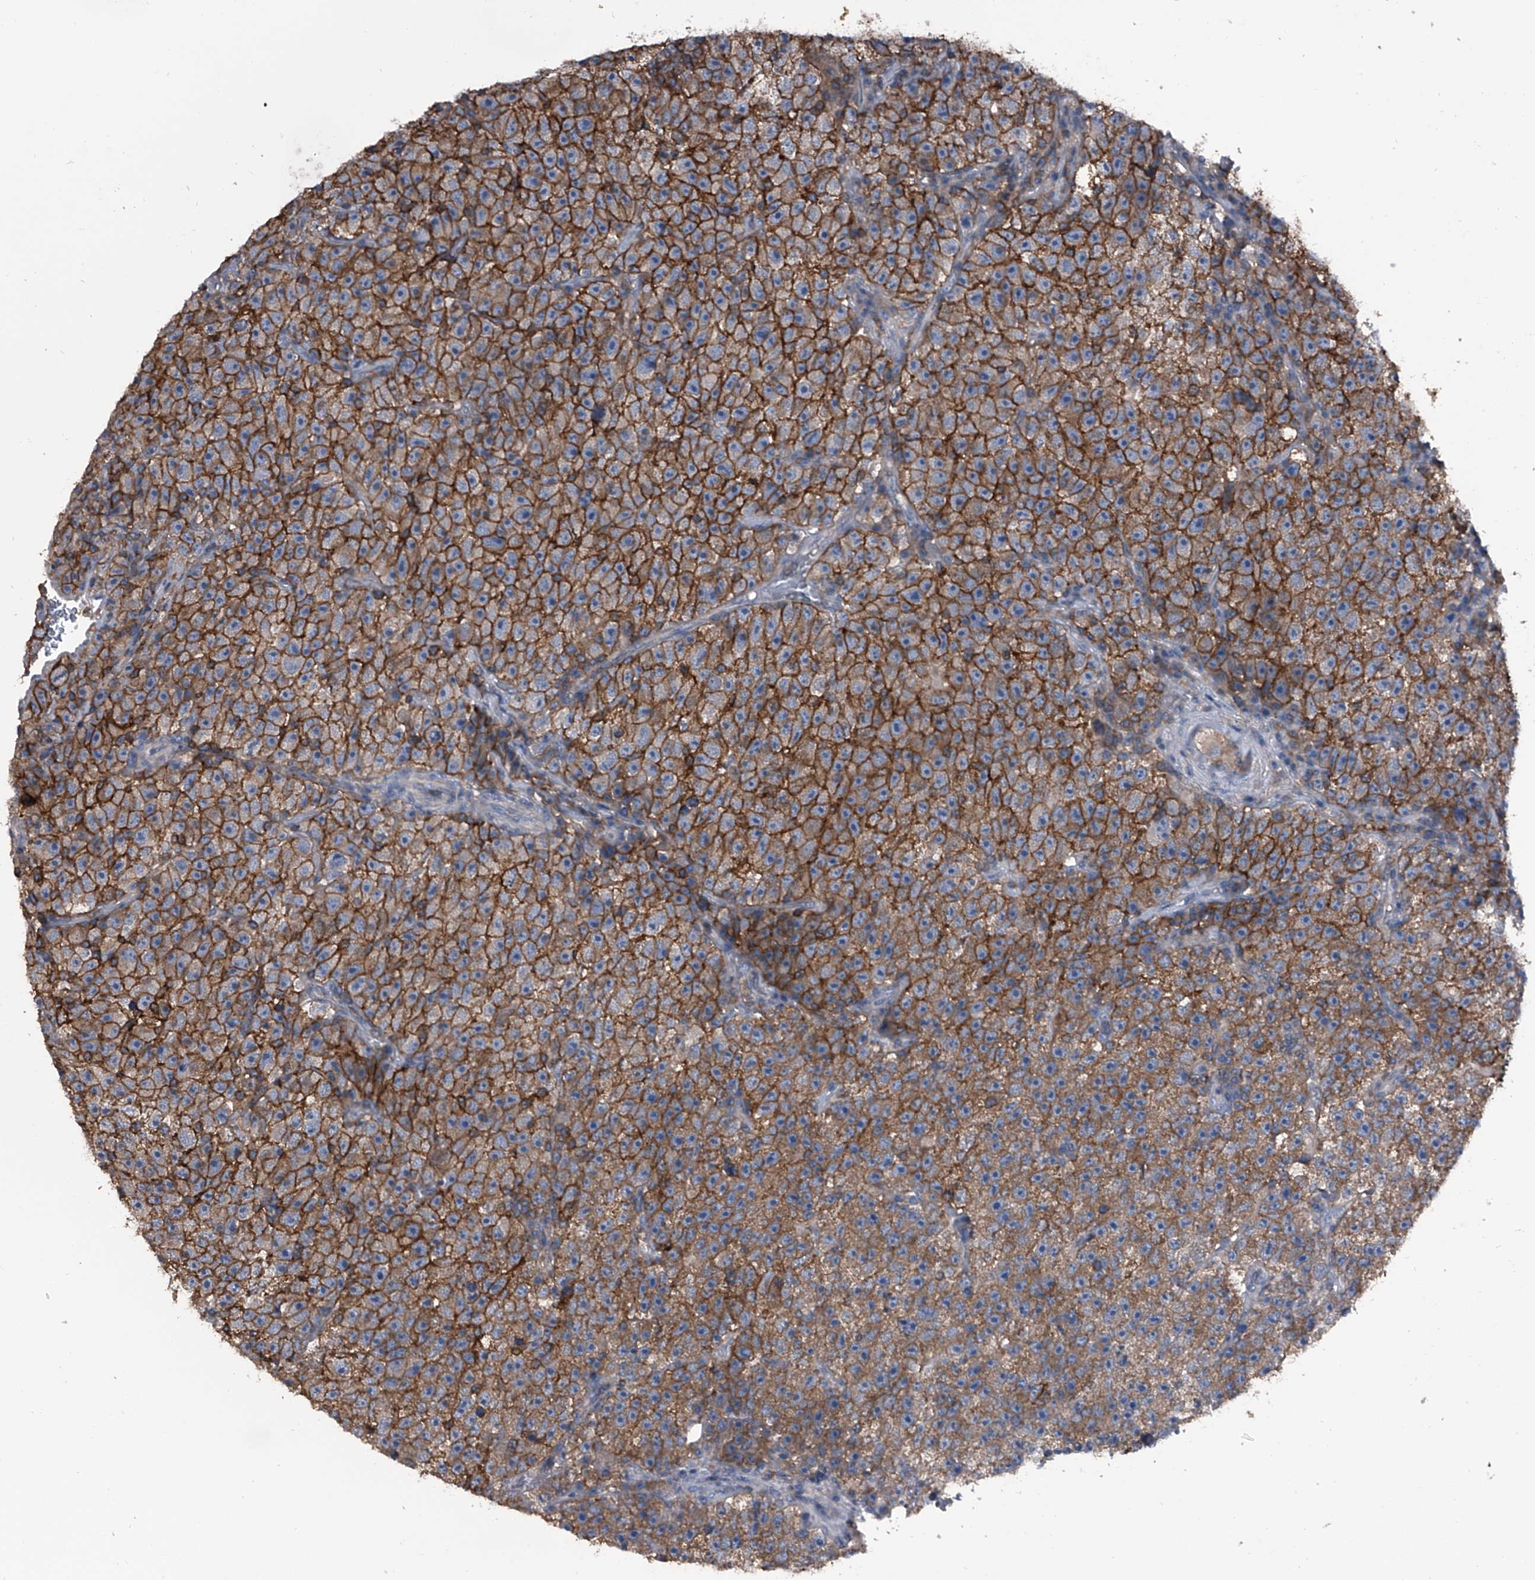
{"staining": {"intensity": "strong", "quantity": "25%-75%", "location": "cytoplasmic/membranous"}, "tissue": "testis cancer", "cell_type": "Tumor cells", "image_type": "cancer", "snomed": [{"axis": "morphology", "description": "Seminoma, NOS"}, {"axis": "topography", "description": "Testis"}], "caption": "About 25%-75% of tumor cells in seminoma (testis) show strong cytoplasmic/membranous protein positivity as visualized by brown immunohistochemical staining.", "gene": "PIP5K1A", "patient": {"sex": "male", "age": 22}}